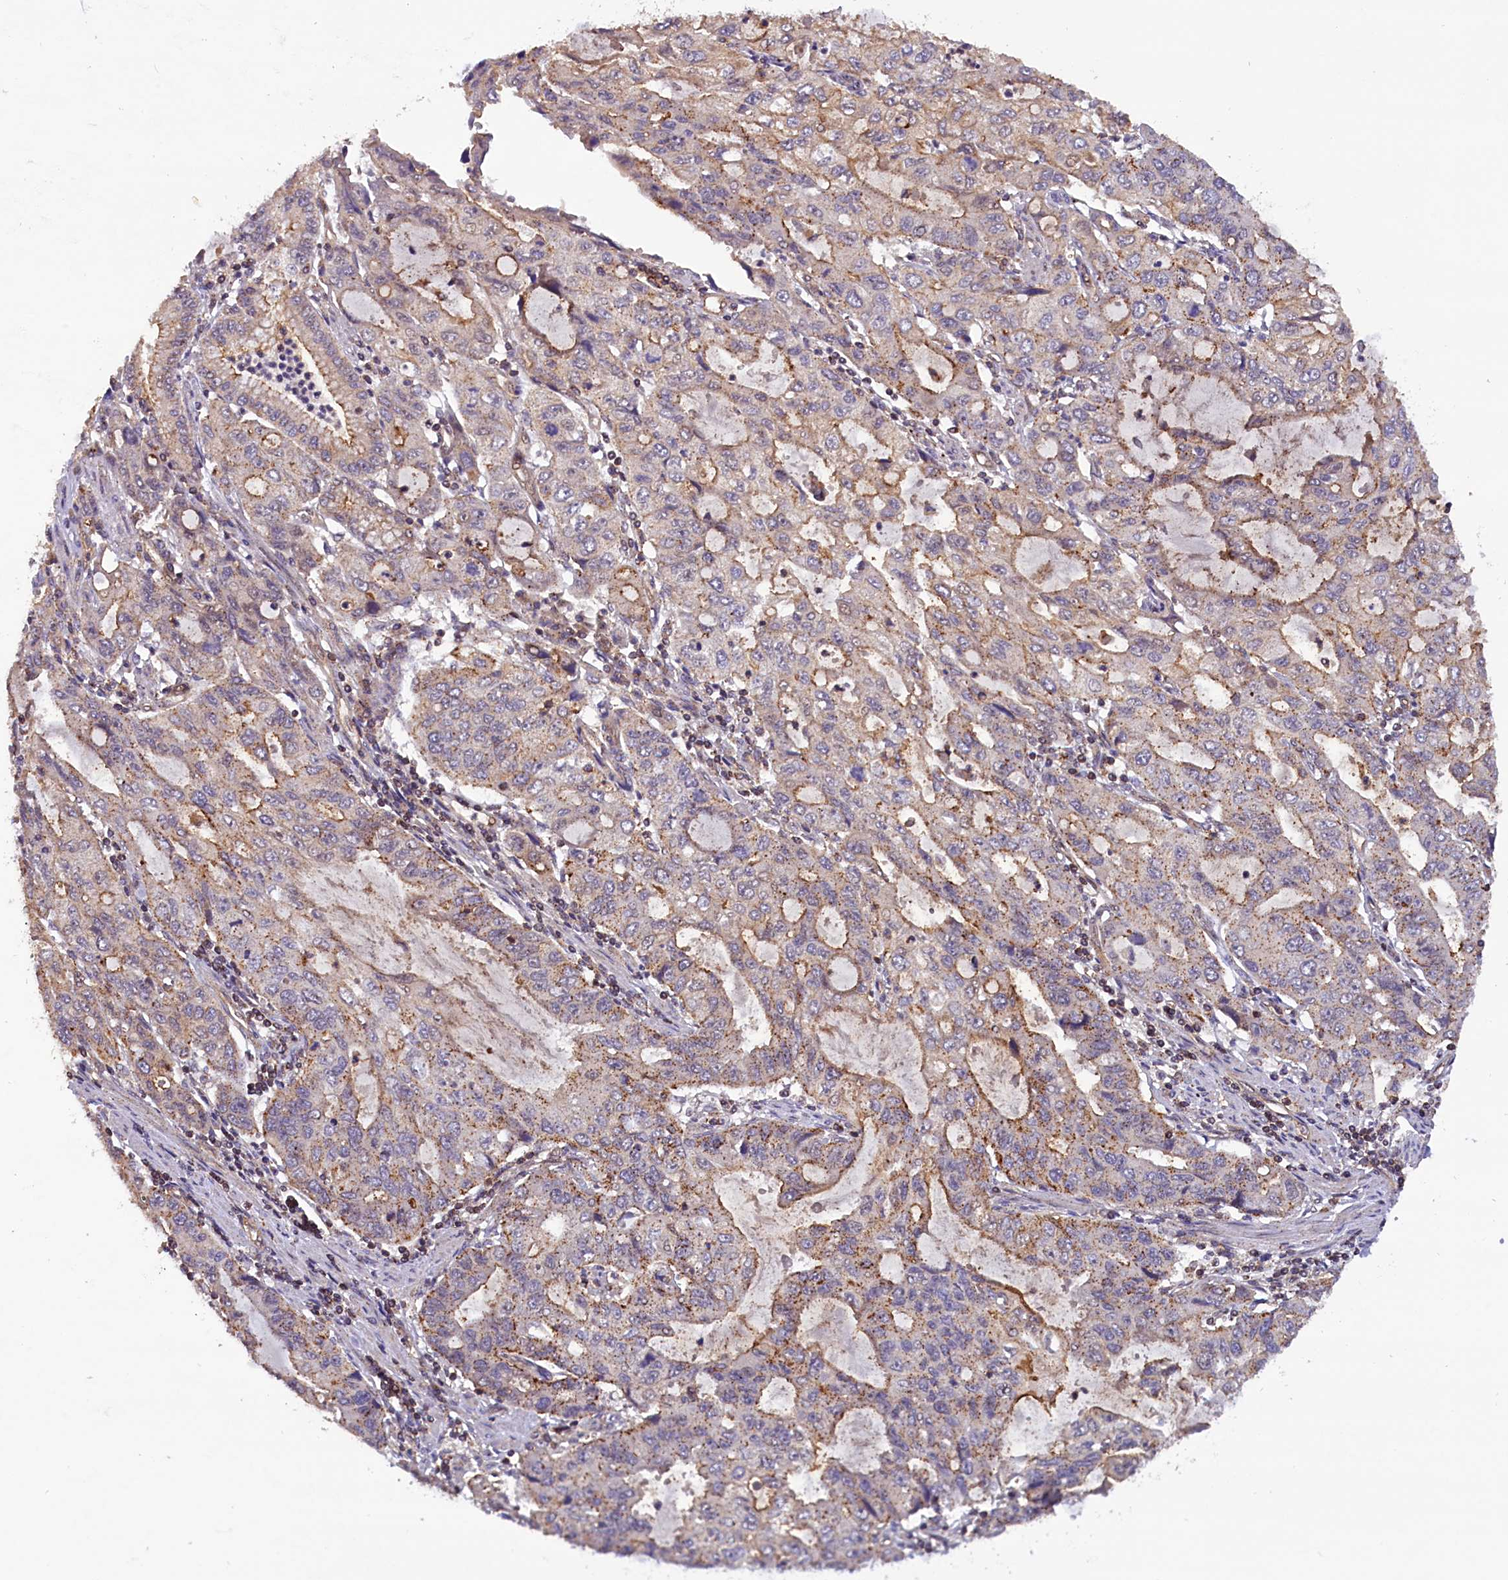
{"staining": {"intensity": "moderate", "quantity": "25%-75%", "location": "cytoplasmic/membranous"}, "tissue": "stomach cancer", "cell_type": "Tumor cells", "image_type": "cancer", "snomed": [{"axis": "morphology", "description": "Adenocarcinoma, NOS"}, {"axis": "topography", "description": "Stomach, upper"}], "caption": "Tumor cells display moderate cytoplasmic/membranous positivity in approximately 25%-75% of cells in stomach cancer. Using DAB (brown) and hematoxylin (blue) stains, captured at high magnification using brightfield microscopy.", "gene": "IST1", "patient": {"sex": "female", "age": 52}}